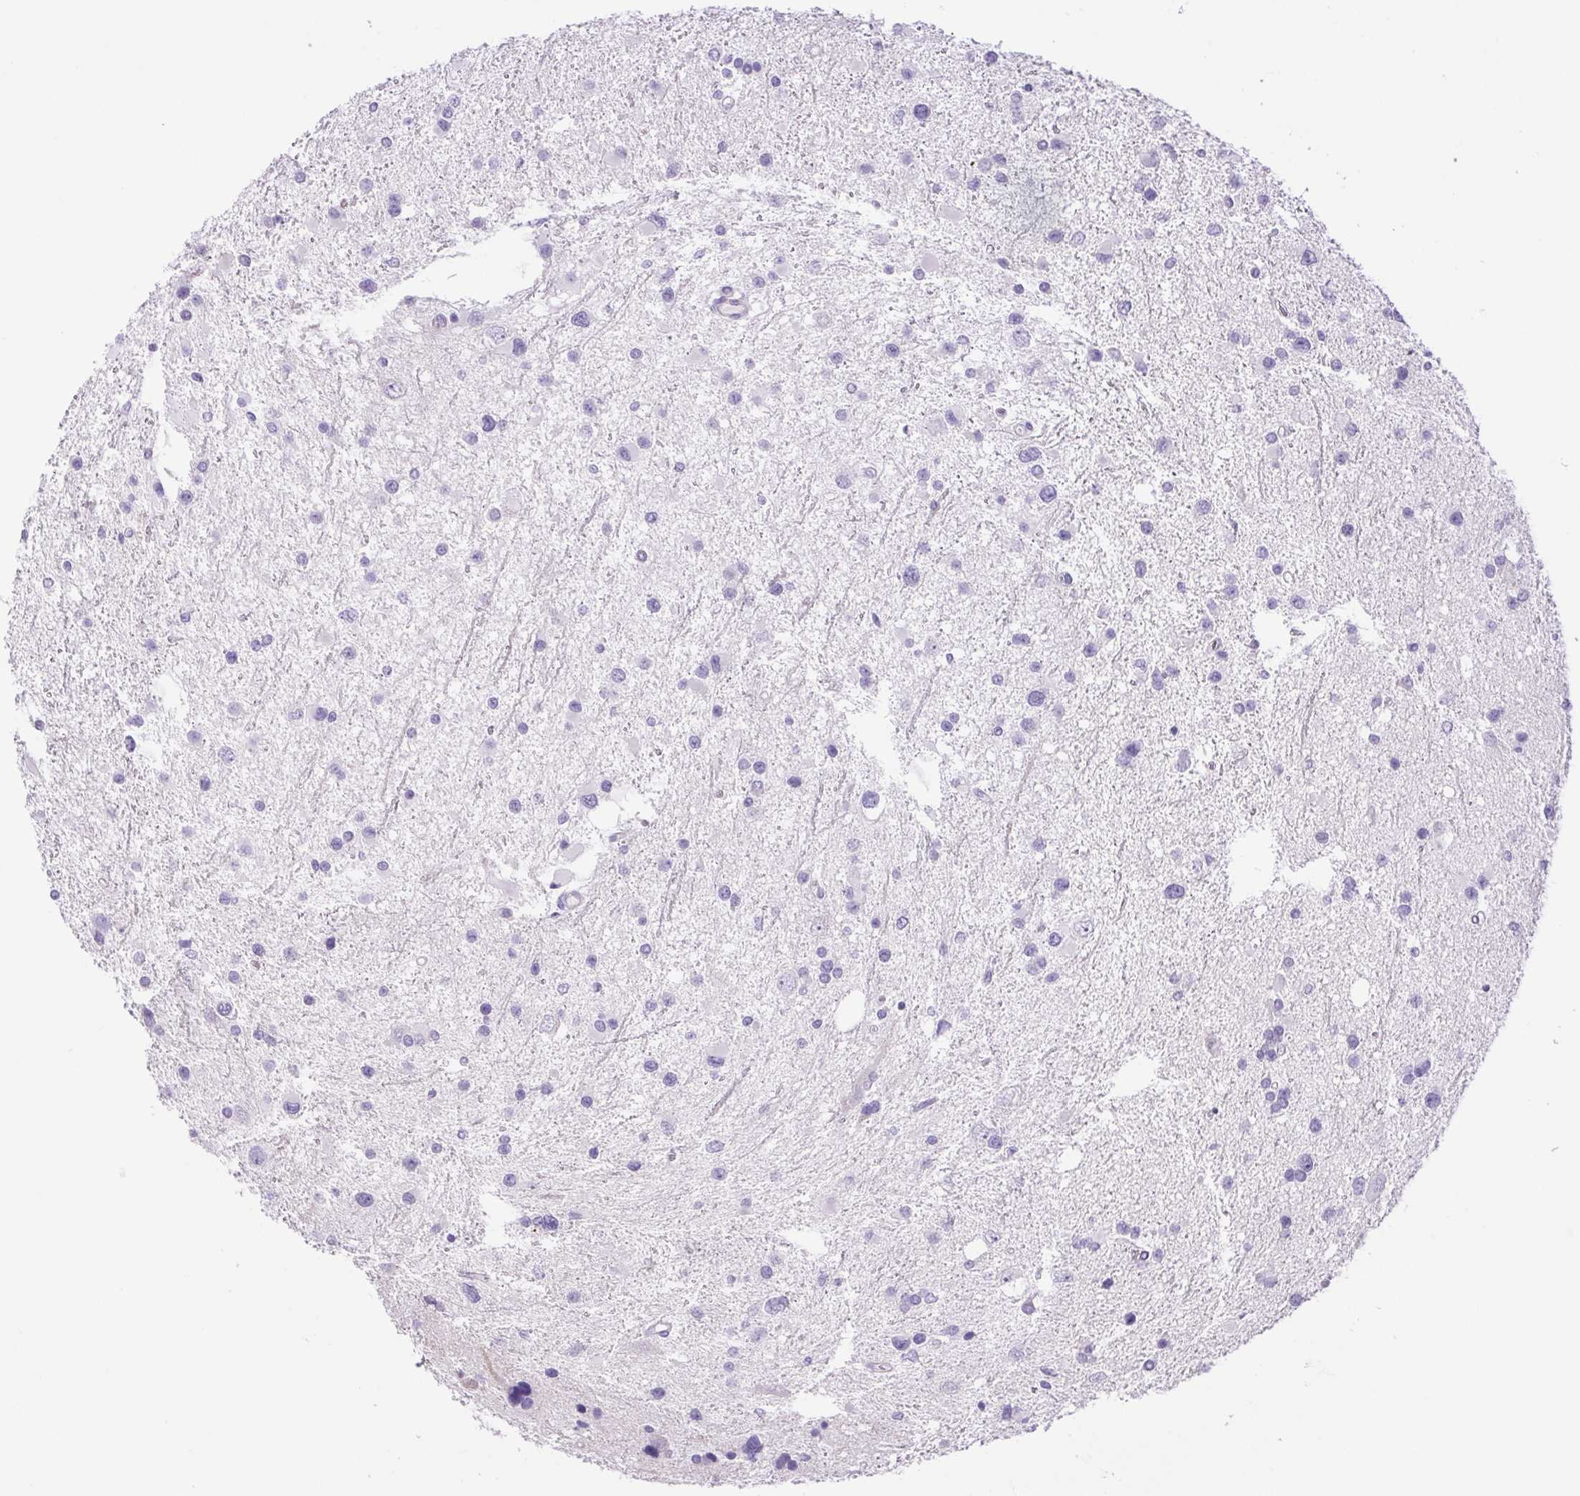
{"staining": {"intensity": "negative", "quantity": "none", "location": "none"}, "tissue": "glioma", "cell_type": "Tumor cells", "image_type": "cancer", "snomed": [{"axis": "morphology", "description": "Glioma, malignant, Low grade"}, {"axis": "topography", "description": "Brain"}], "caption": "There is no significant staining in tumor cells of glioma.", "gene": "CDSN", "patient": {"sex": "female", "age": 32}}